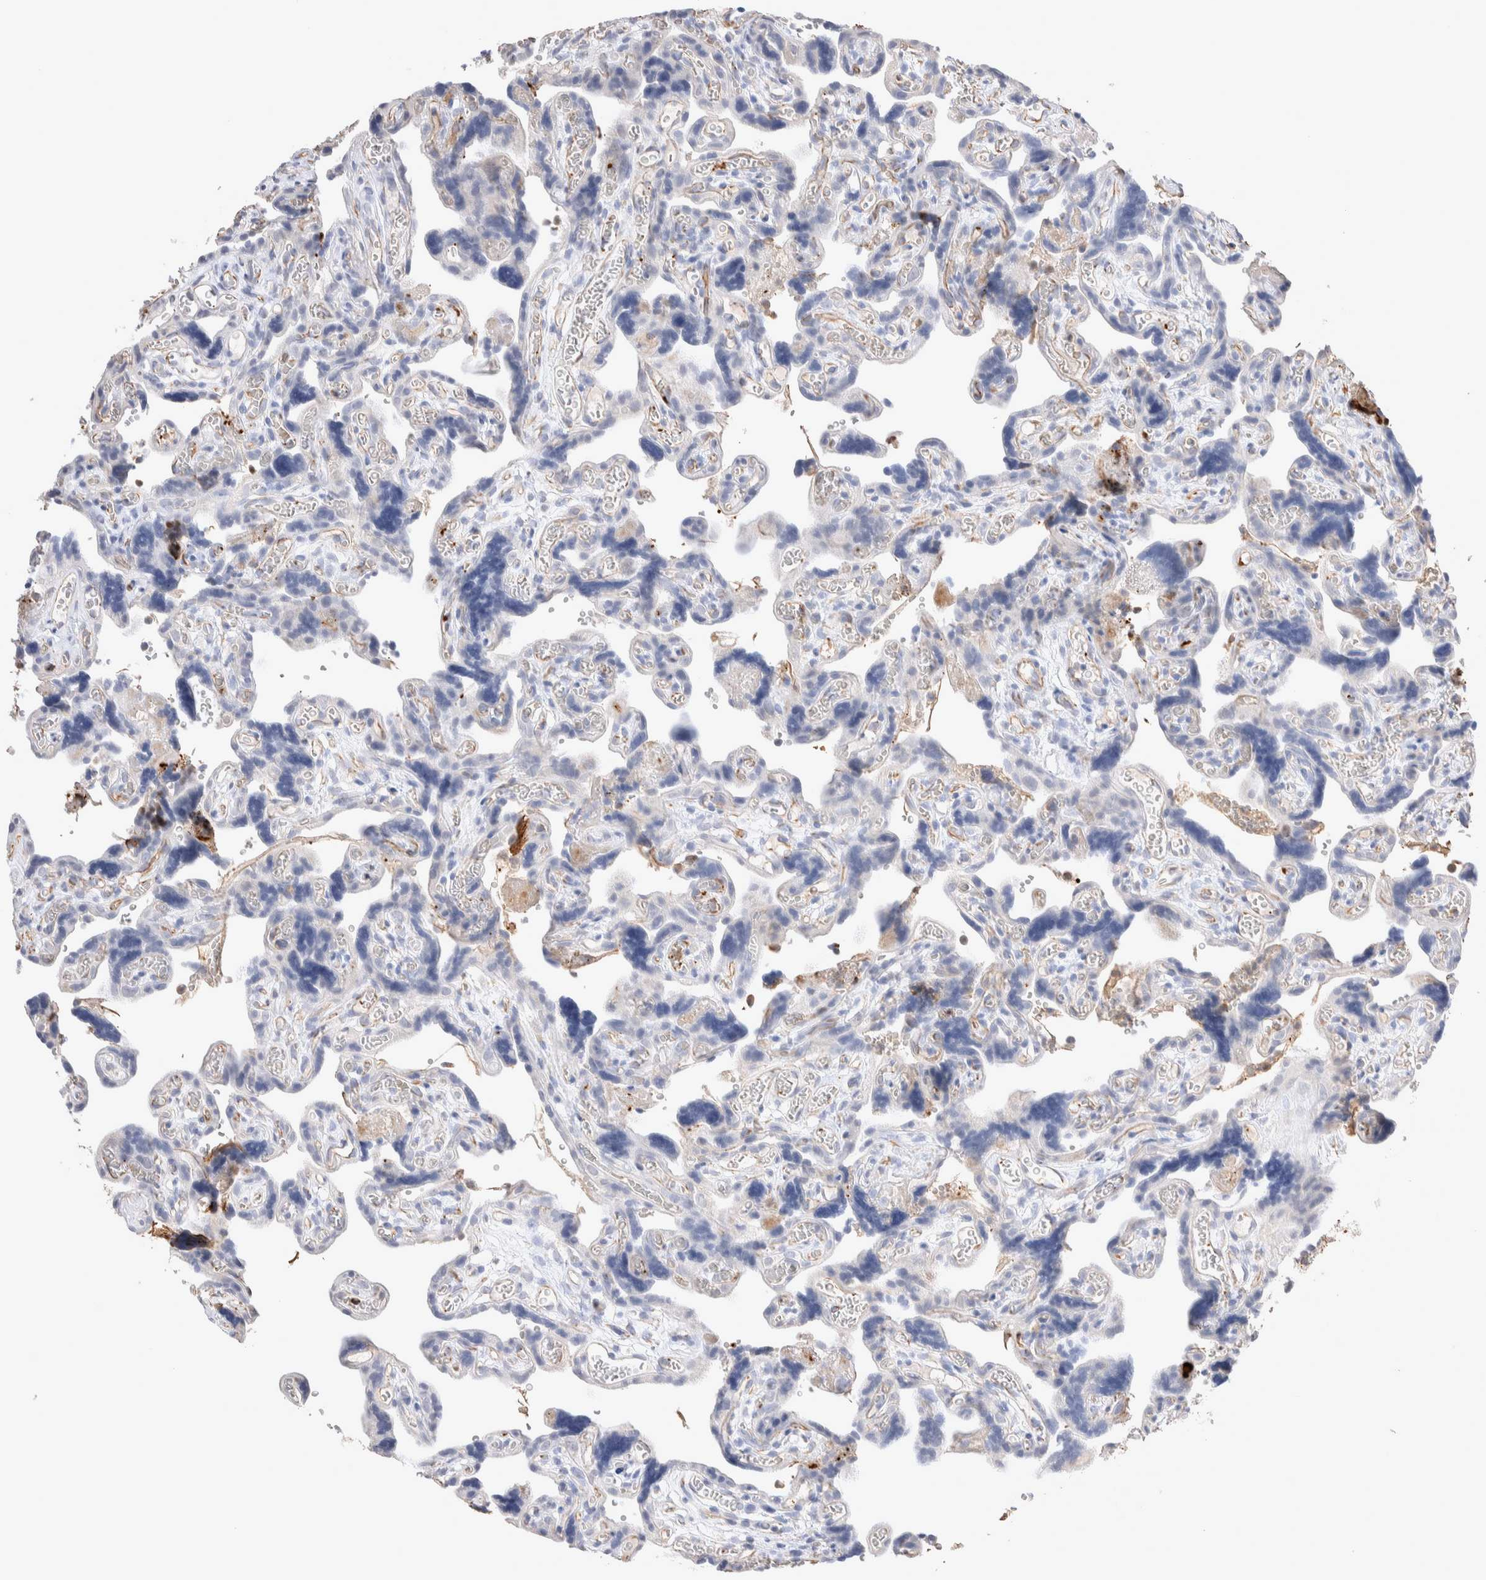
{"staining": {"intensity": "negative", "quantity": "none", "location": "none"}, "tissue": "placenta", "cell_type": "Trophoblastic cells", "image_type": "normal", "snomed": [{"axis": "morphology", "description": "Normal tissue, NOS"}, {"axis": "topography", "description": "Placenta"}], "caption": "Protein analysis of benign placenta exhibits no significant staining in trophoblastic cells. Nuclei are stained in blue.", "gene": "FFAR2", "patient": {"sex": "female", "age": 30}}